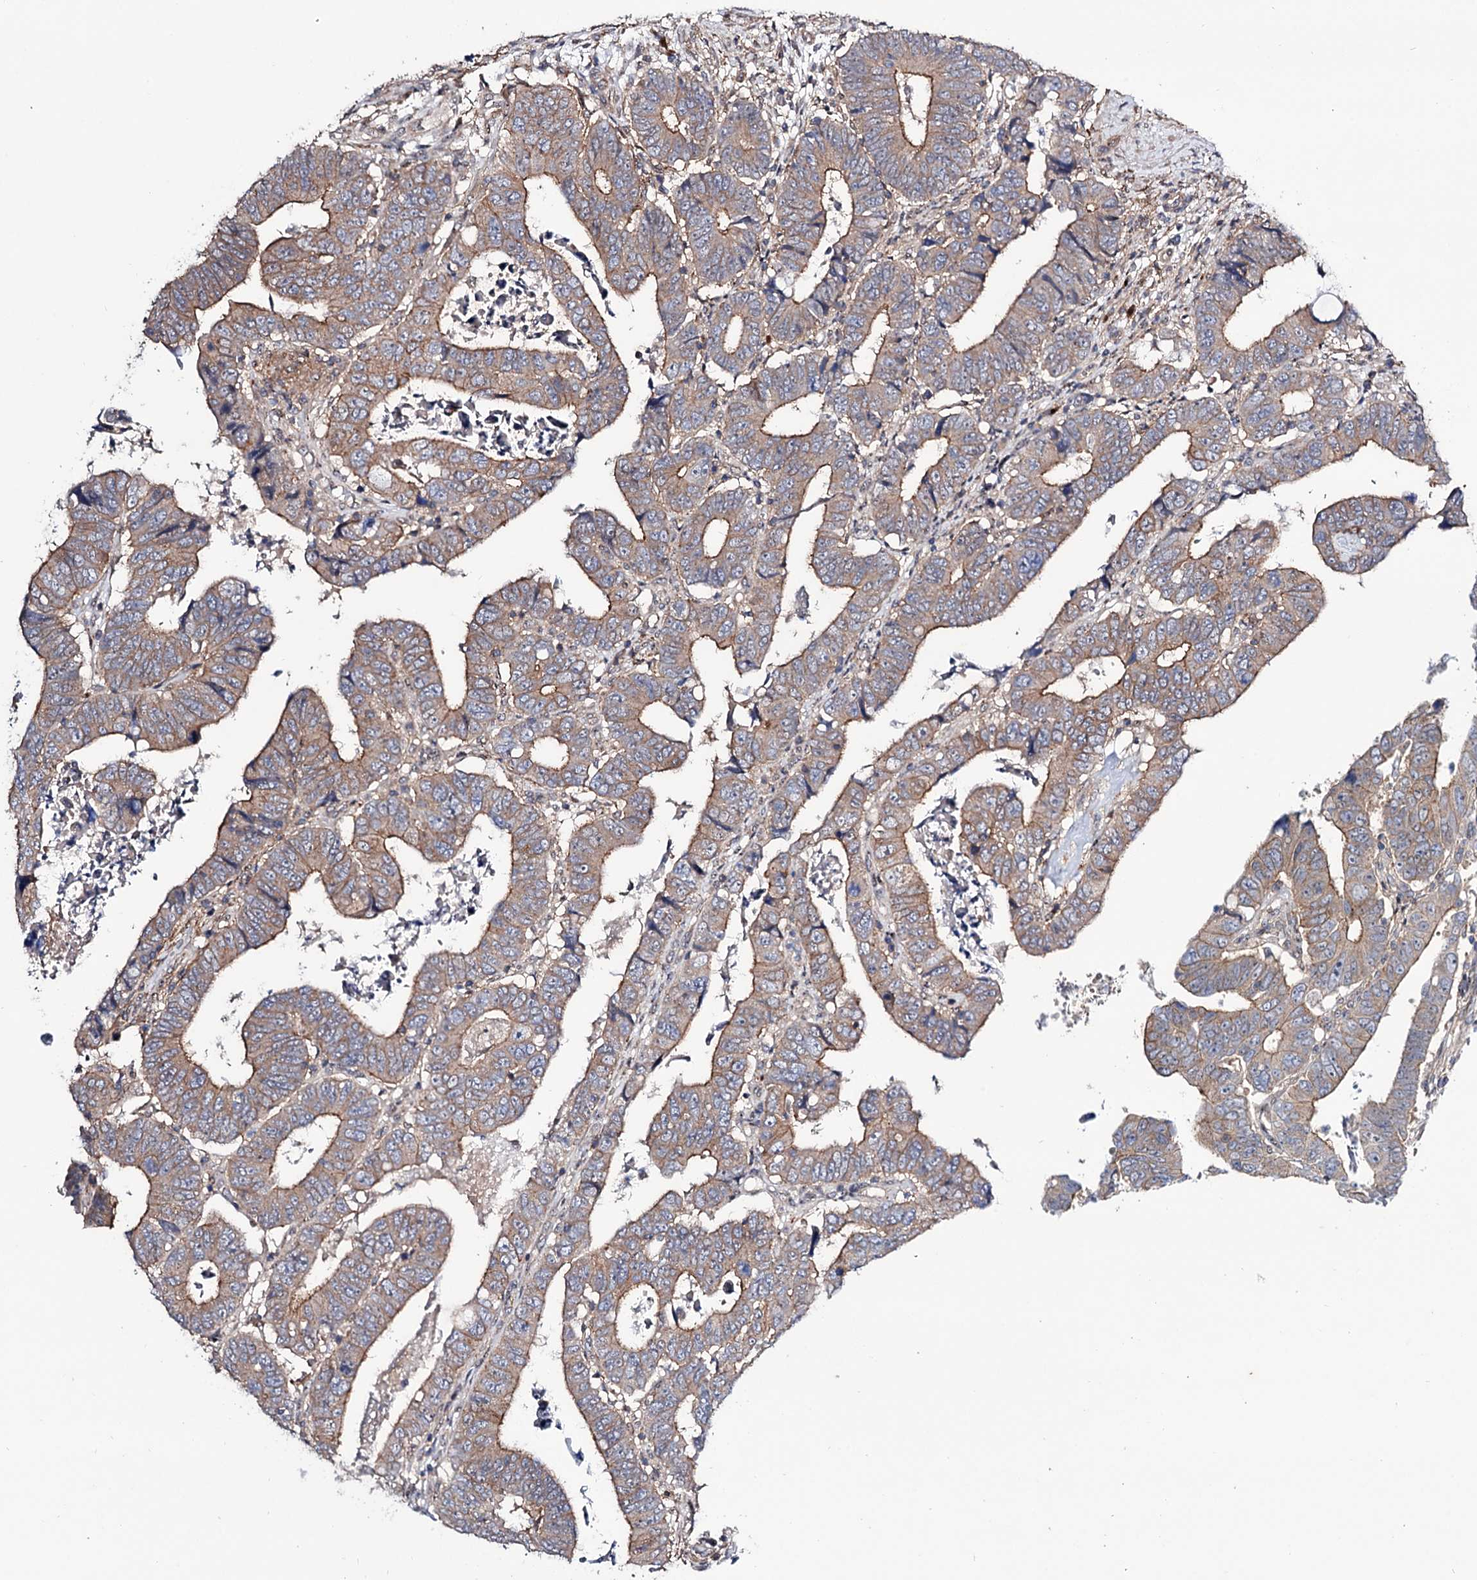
{"staining": {"intensity": "weak", "quantity": ">75%", "location": "cytoplasmic/membranous"}, "tissue": "colorectal cancer", "cell_type": "Tumor cells", "image_type": "cancer", "snomed": [{"axis": "morphology", "description": "Normal tissue, NOS"}, {"axis": "morphology", "description": "Adenocarcinoma, NOS"}, {"axis": "topography", "description": "Rectum"}], "caption": "Protein analysis of adenocarcinoma (colorectal) tissue displays weak cytoplasmic/membranous staining in approximately >75% of tumor cells.", "gene": "SEC24A", "patient": {"sex": "female", "age": 65}}